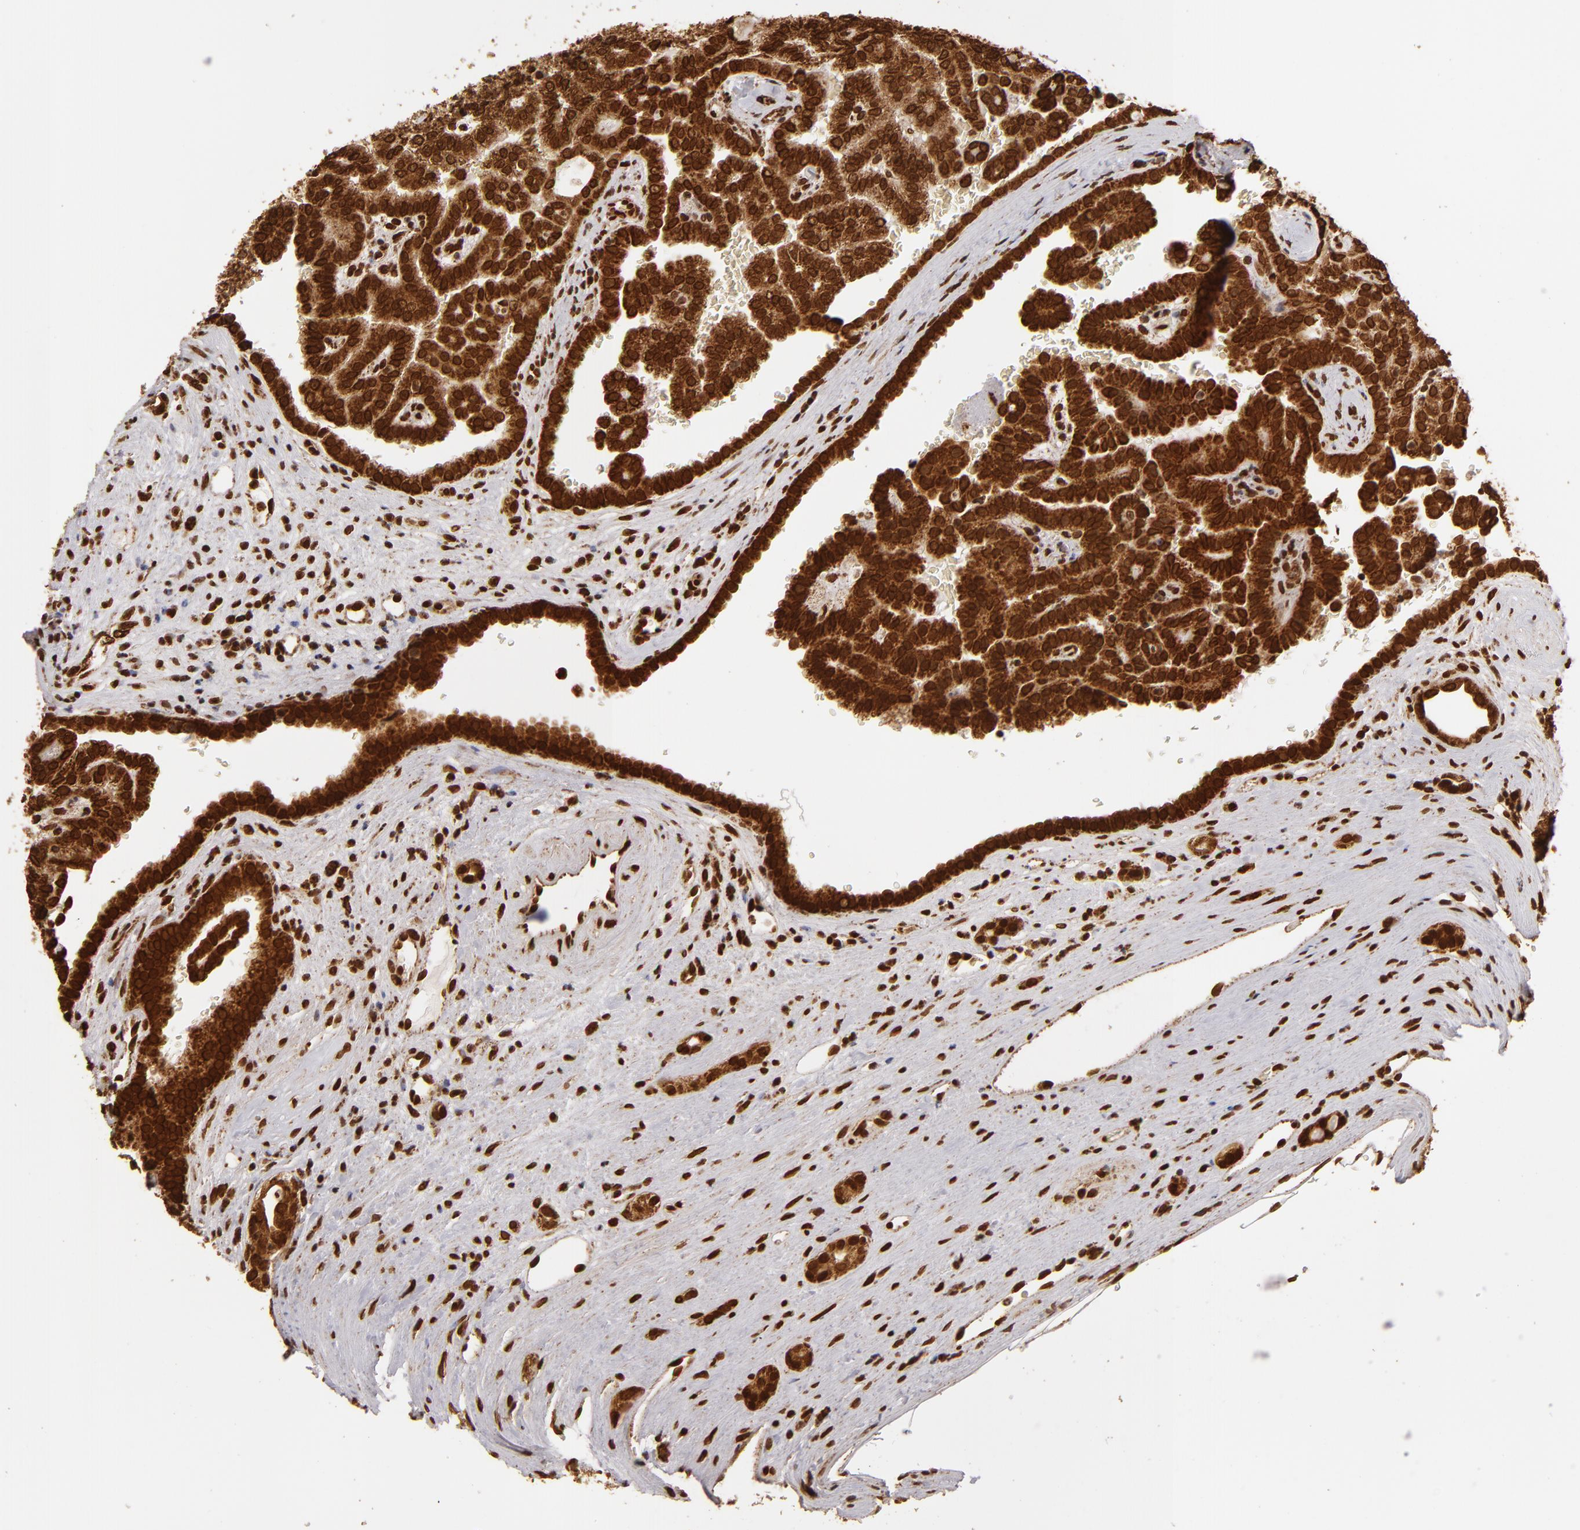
{"staining": {"intensity": "strong", "quantity": ">75%", "location": "nuclear"}, "tissue": "renal cancer", "cell_type": "Tumor cells", "image_type": "cancer", "snomed": [{"axis": "morphology", "description": "Adenocarcinoma, NOS"}, {"axis": "topography", "description": "Kidney"}], "caption": "A micrograph of human renal adenocarcinoma stained for a protein exhibits strong nuclear brown staining in tumor cells.", "gene": "CUL3", "patient": {"sex": "male", "age": 61}}